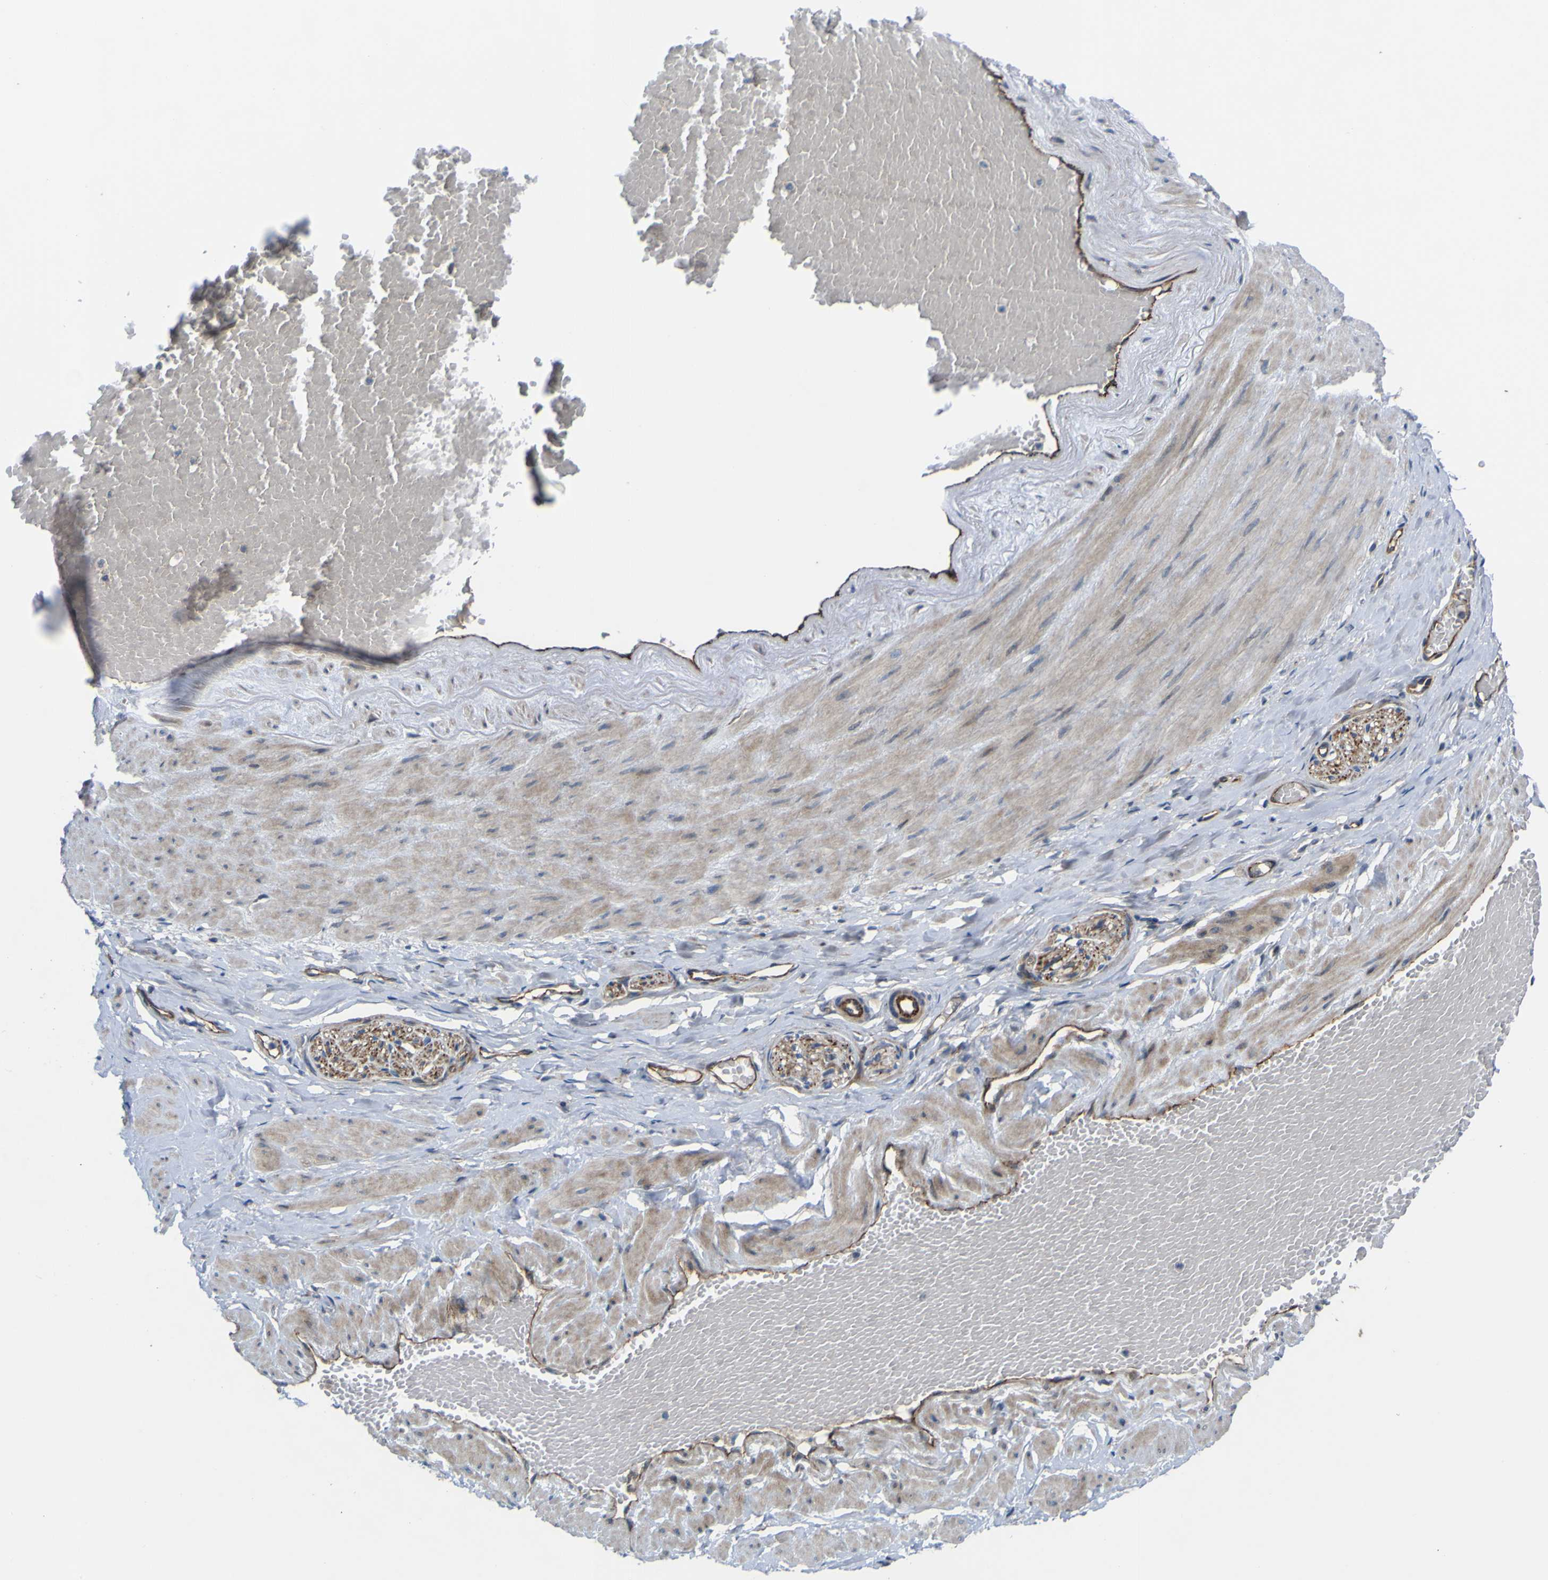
{"staining": {"intensity": "strong", "quantity": ">75%", "location": "cytoplasmic/membranous"}, "tissue": "adipose tissue", "cell_type": "Adipocytes", "image_type": "normal", "snomed": [{"axis": "morphology", "description": "Normal tissue, NOS"}, {"axis": "topography", "description": "Soft tissue"}, {"axis": "topography", "description": "Vascular tissue"}], "caption": "Immunohistochemistry (IHC) photomicrograph of unremarkable human adipose tissue stained for a protein (brown), which reveals high levels of strong cytoplasmic/membranous positivity in about >75% of adipocytes.", "gene": "FBXO30", "patient": {"sex": "female", "age": 35}}